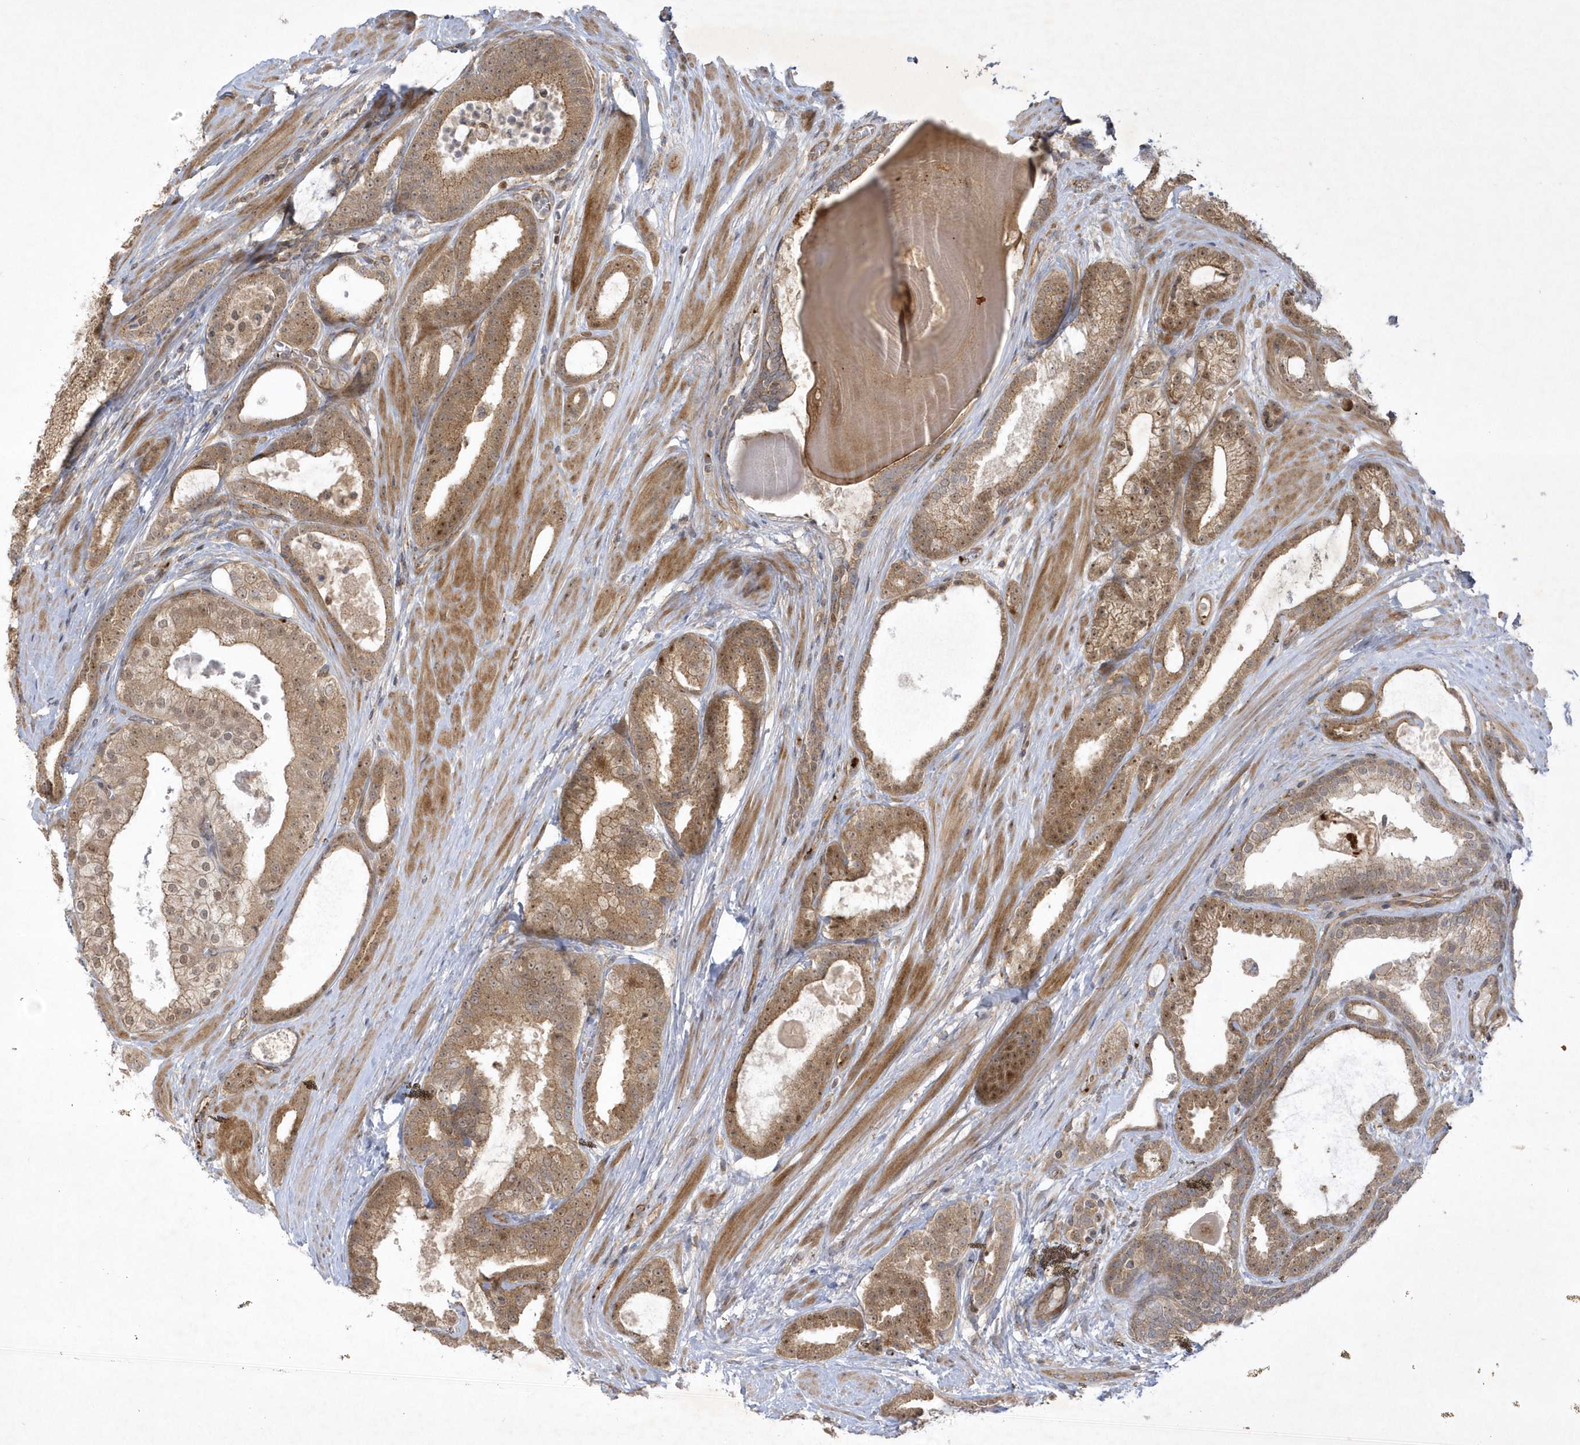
{"staining": {"intensity": "moderate", "quantity": ">75%", "location": "cytoplasmic/membranous,nuclear"}, "tissue": "prostate cancer", "cell_type": "Tumor cells", "image_type": "cancer", "snomed": [{"axis": "morphology", "description": "Adenocarcinoma, High grade"}, {"axis": "topography", "description": "Prostate"}], "caption": "A high-resolution histopathology image shows IHC staining of high-grade adenocarcinoma (prostate), which demonstrates moderate cytoplasmic/membranous and nuclear positivity in approximately >75% of tumor cells.", "gene": "NAF1", "patient": {"sex": "male", "age": 60}}